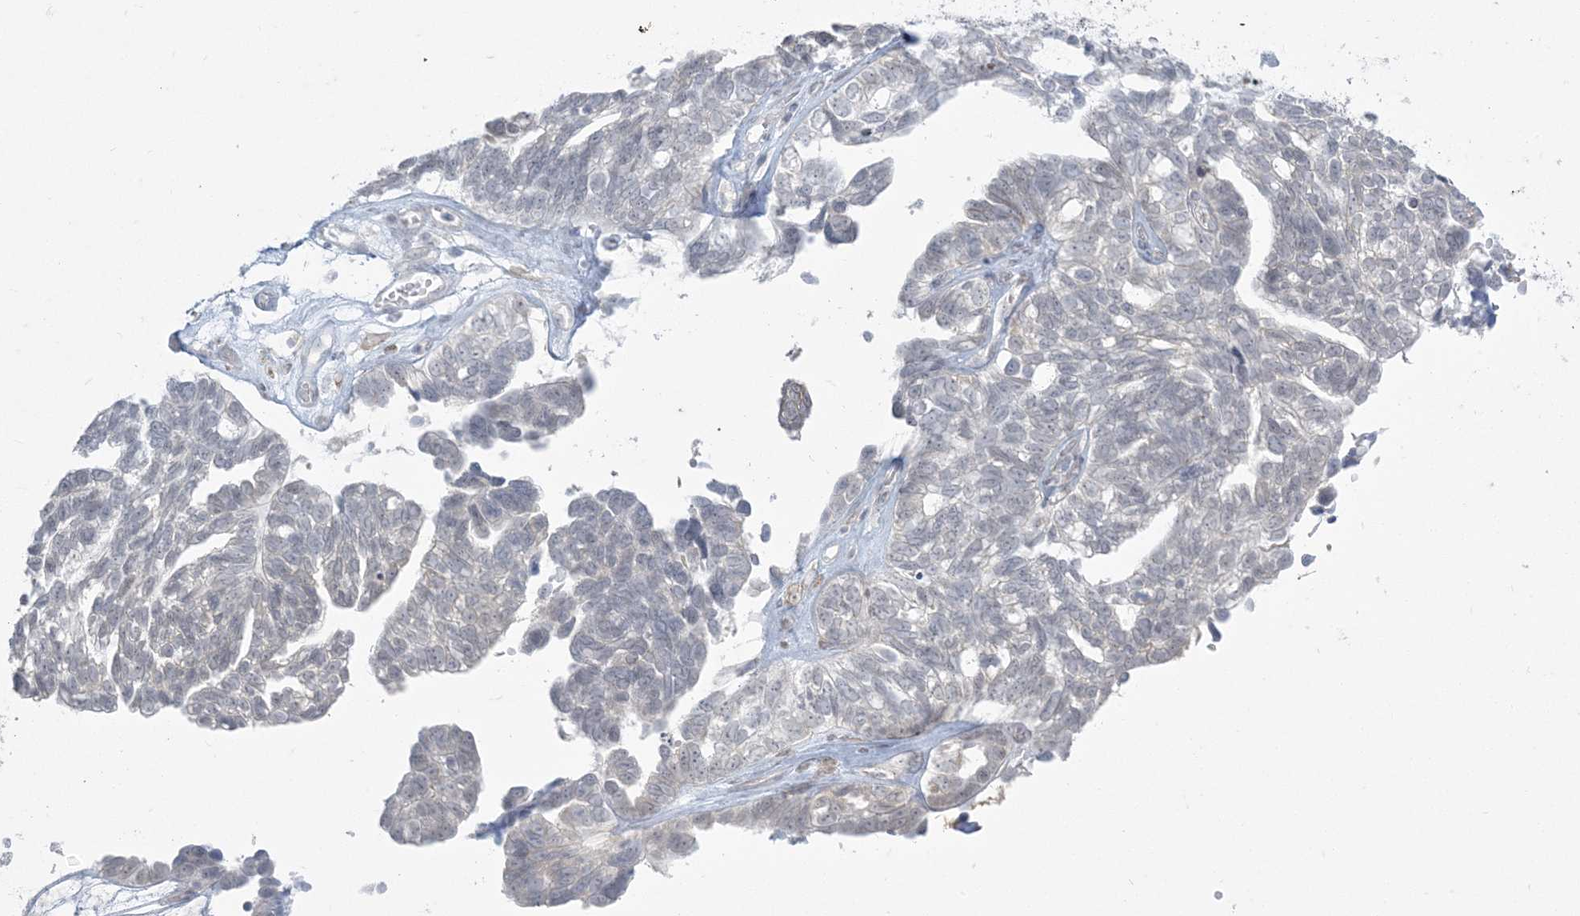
{"staining": {"intensity": "negative", "quantity": "none", "location": "none"}, "tissue": "ovarian cancer", "cell_type": "Tumor cells", "image_type": "cancer", "snomed": [{"axis": "morphology", "description": "Cystadenocarcinoma, serous, NOS"}, {"axis": "topography", "description": "Ovary"}], "caption": "The image exhibits no staining of tumor cells in serous cystadenocarcinoma (ovarian).", "gene": "ZC3H6", "patient": {"sex": "female", "age": 79}}